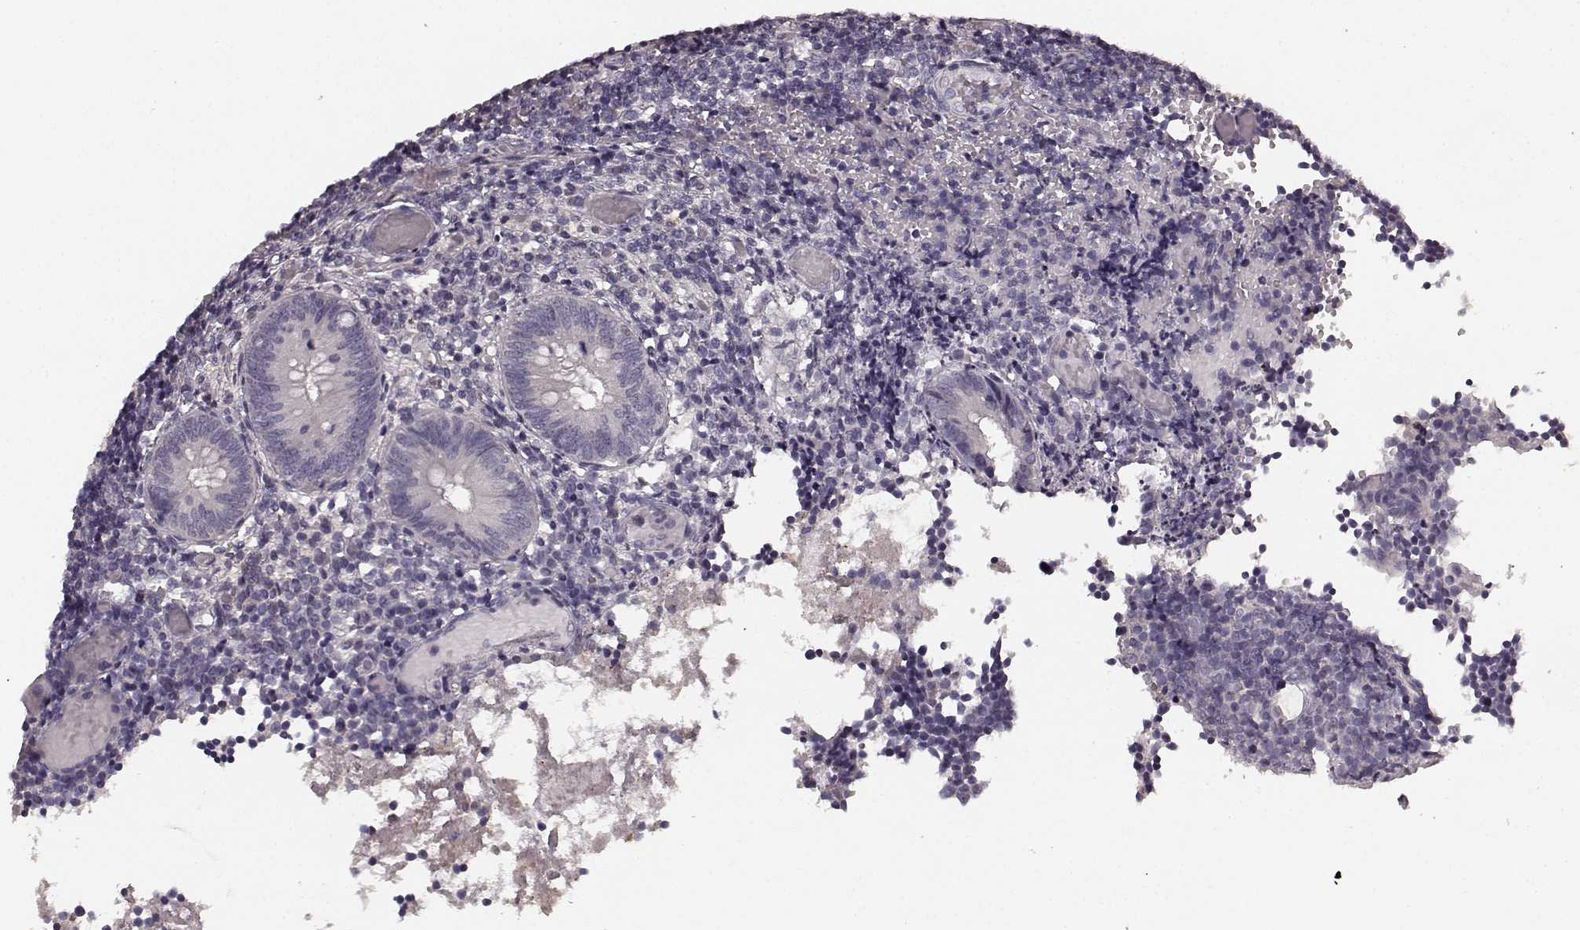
{"staining": {"intensity": "negative", "quantity": "none", "location": "none"}, "tissue": "appendix", "cell_type": "Glandular cells", "image_type": "normal", "snomed": [{"axis": "morphology", "description": "Normal tissue, NOS"}, {"axis": "topography", "description": "Appendix"}], "caption": "High magnification brightfield microscopy of benign appendix stained with DAB (3,3'-diaminobenzidine) (brown) and counterstained with hematoxylin (blue): glandular cells show no significant expression.", "gene": "RIT2", "patient": {"sex": "female", "age": 32}}